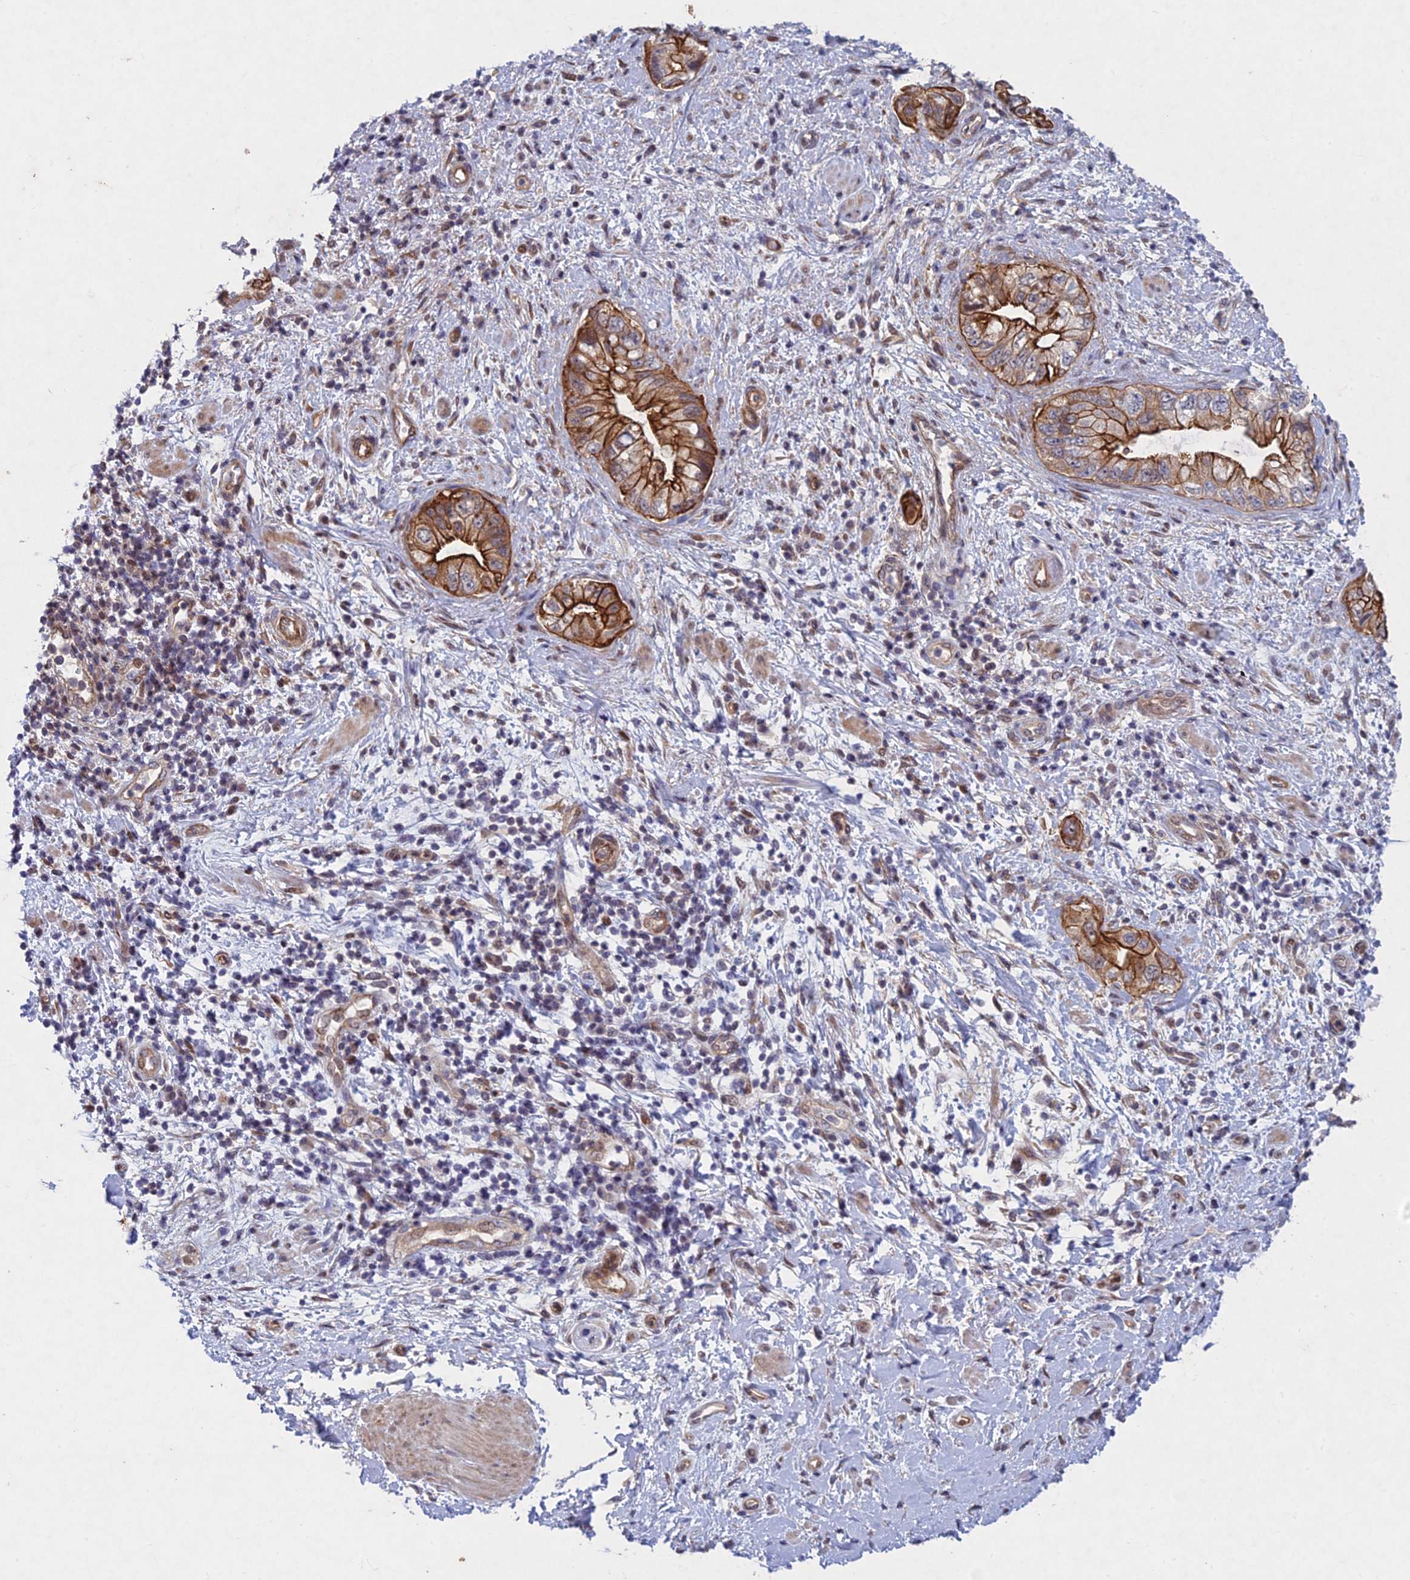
{"staining": {"intensity": "moderate", "quantity": "25%-75%", "location": "cytoplasmic/membranous"}, "tissue": "pancreatic cancer", "cell_type": "Tumor cells", "image_type": "cancer", "snomed": [{"axis": "morphology", "description": "Adenocarcinoma, NOS"}, {"axis": "topography", "description": "Pancreas"}], "caption": "Pancreatic cancer stained with DAB (3,3'-diaminobenzidine) immunohistochemistry shows medium levels of moderate cytoplasmic/membranous expression in approximately 25%-75% of tumor cells.", "gene": "PTHLH", "patient": {"sex": "female", "age": 73}}